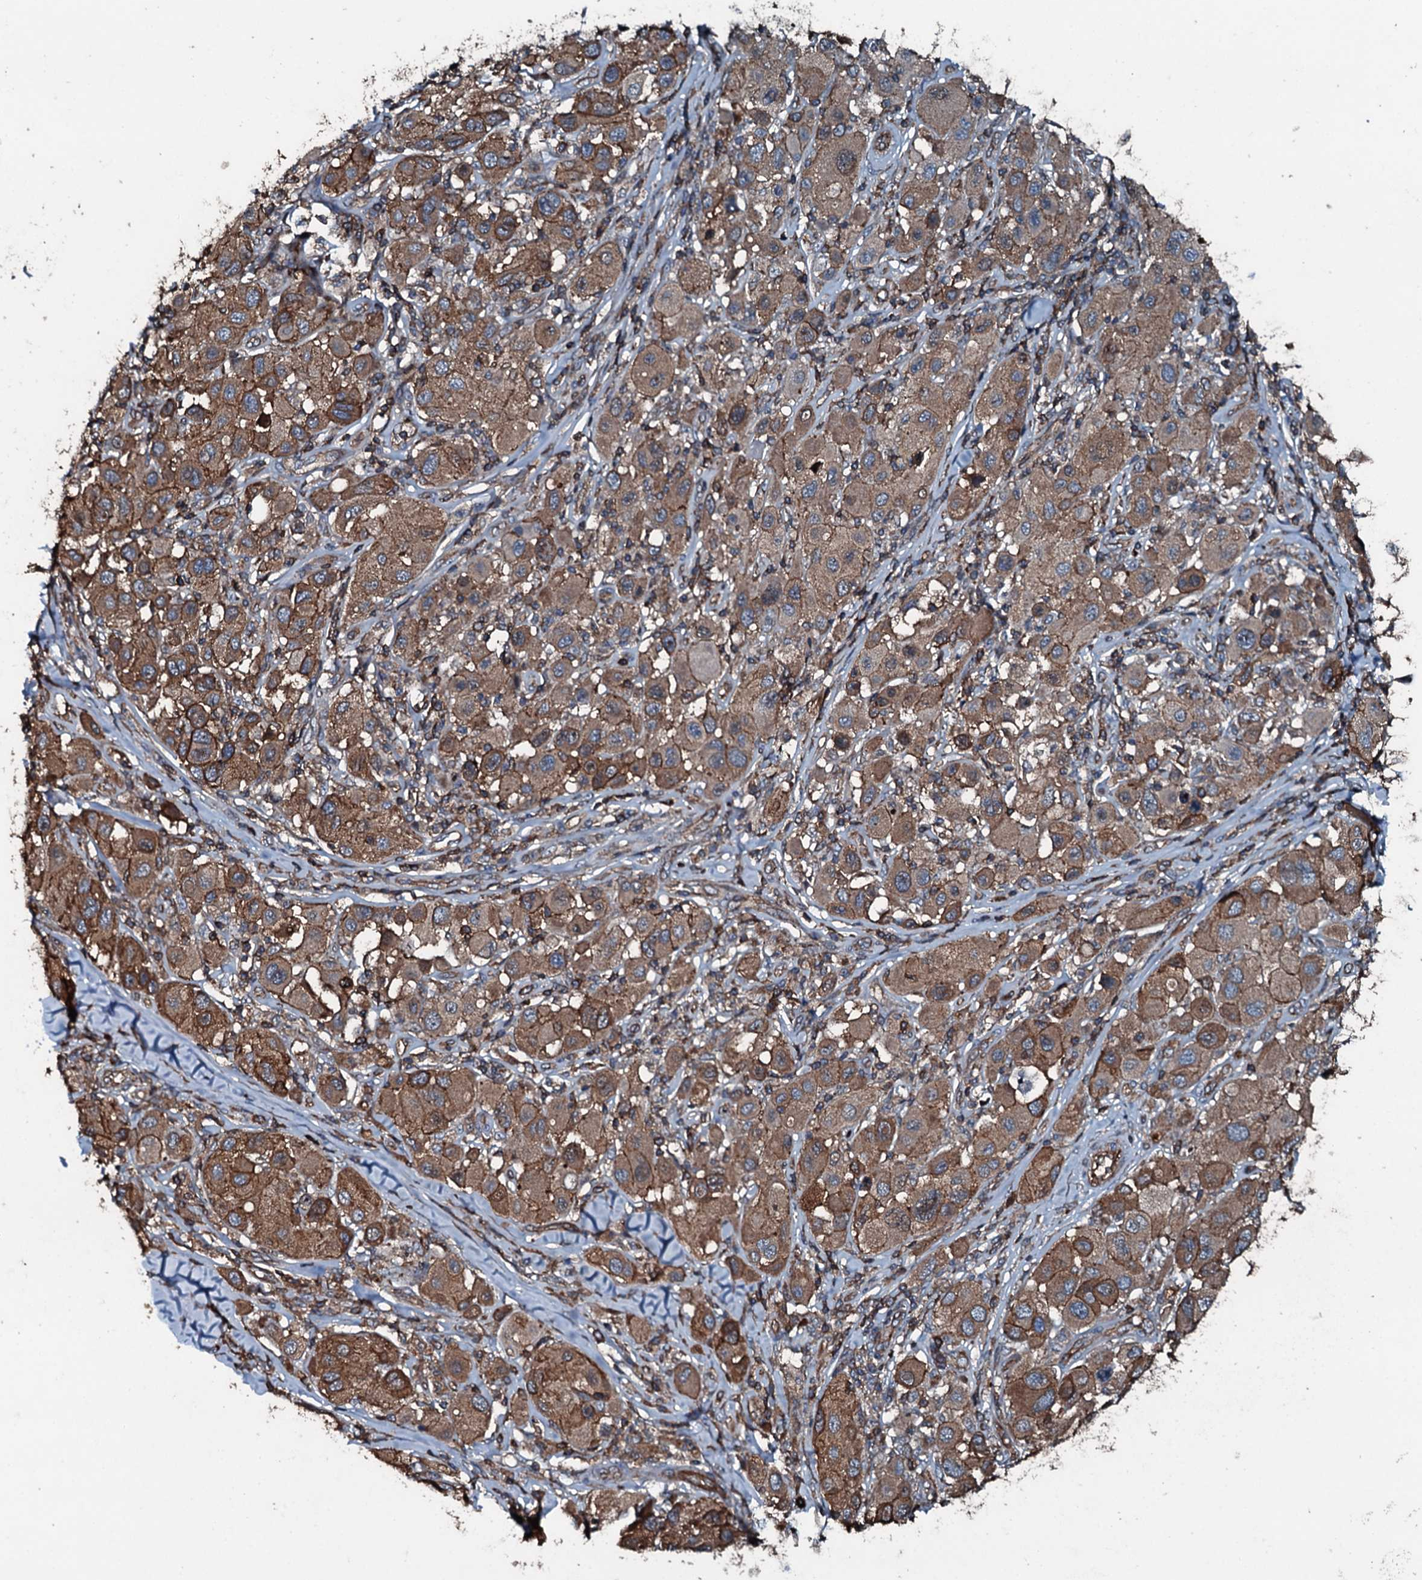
{"staining": {"intensity": "moderate", "quantity": ">75%", "location": "cytoplasmic/membranous"}, "tissue": "melanoma", "cell_type": "Tumor cells", "image_type": "cancer", "snomed": [{"axis": "morphology", "description": "Malignant melanoma, Metastatic site"}, {"axis": "topography", "description": "Skin"}], "caption": "Immunohistochemistry staining of melanoma, which demonstrates medium levels of moderate cytoplasmic/membranous expression in about >75% of tumor cells indicating moderate cytoplasmic/membranous protein staining. The staining was performed using DAB (brown) for protein detection and nuclei were counterstained in hematoxylin (blue).", "gene": "SLC25A38", "patient": {"sex": "male", "age": 41}}